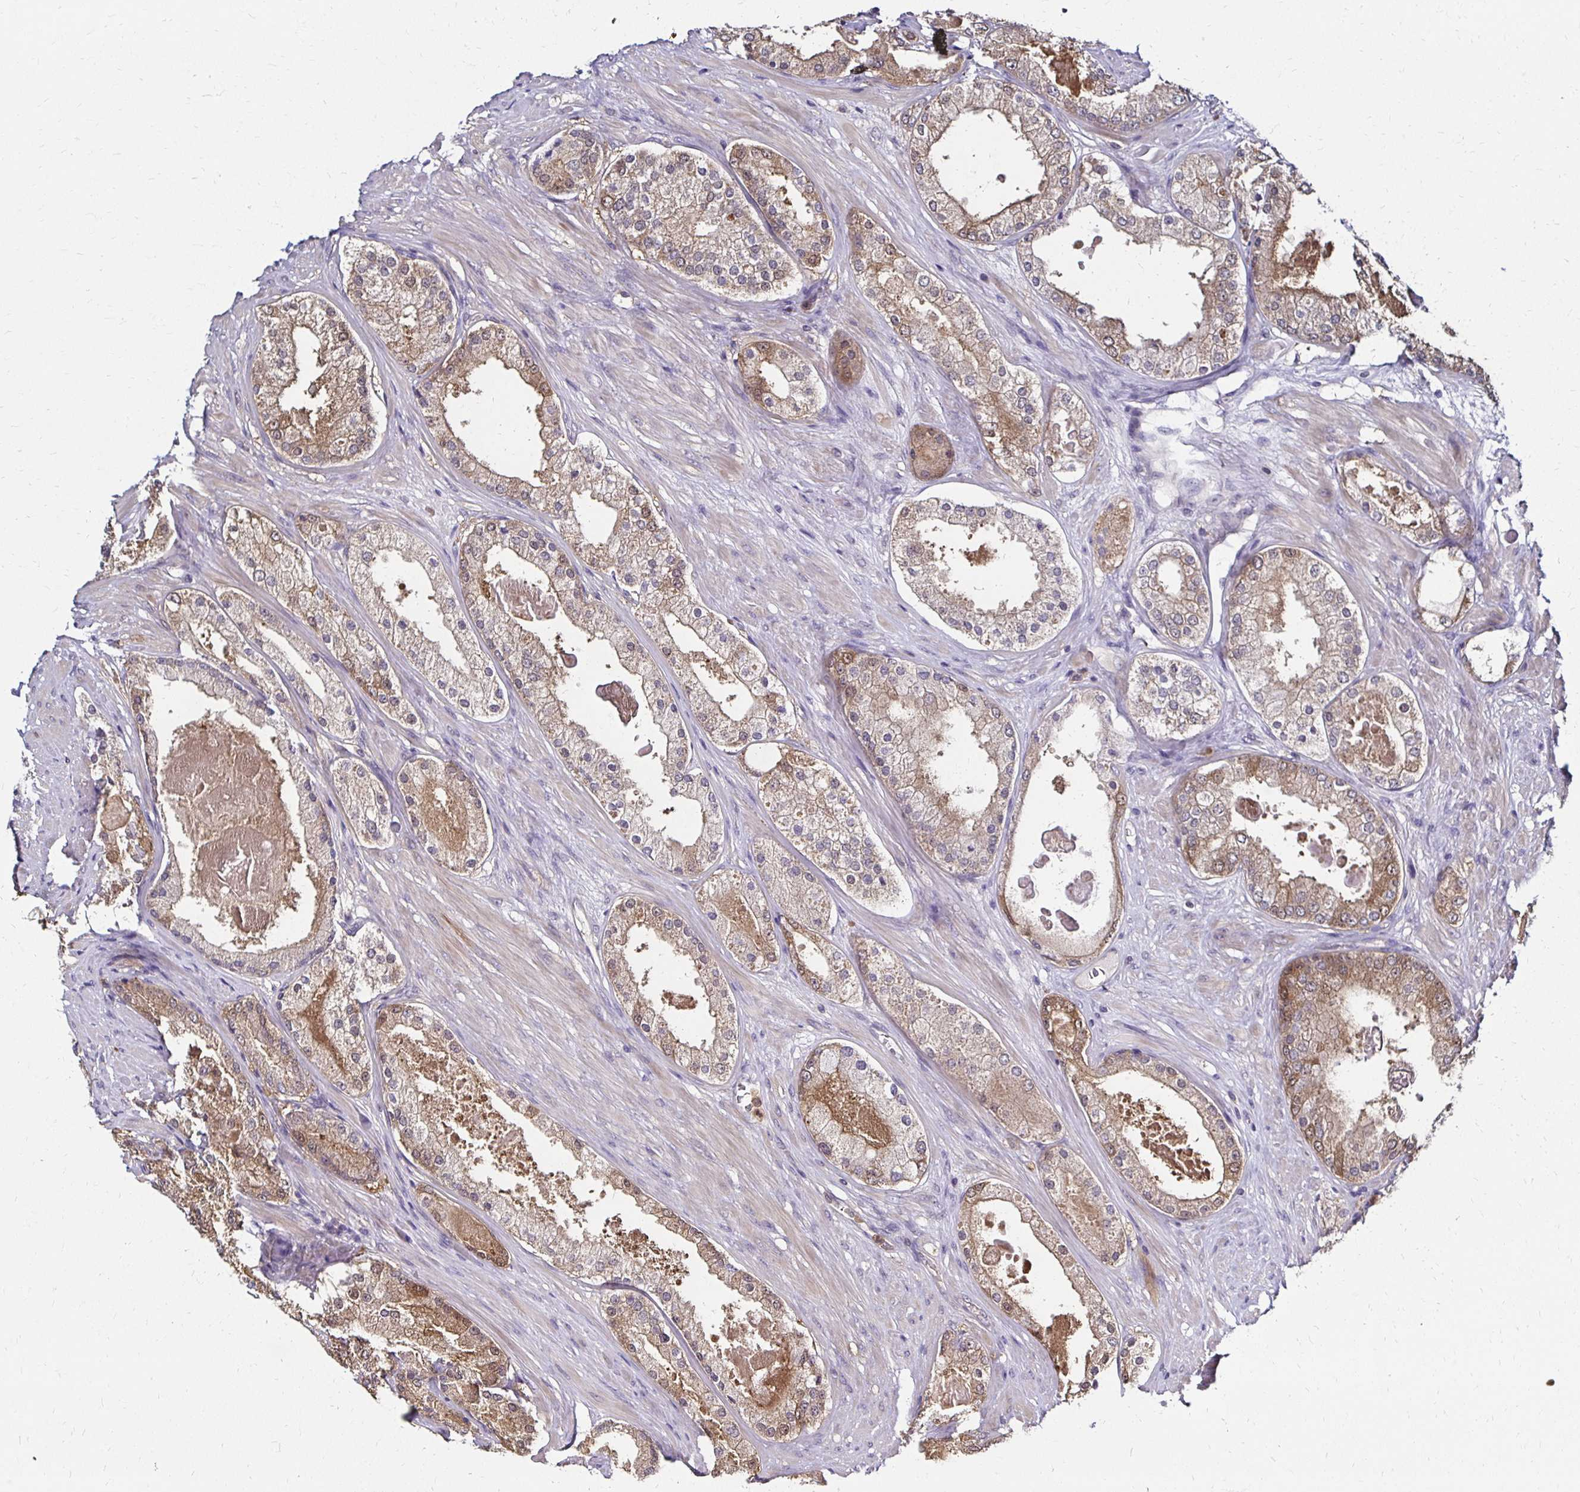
{"staining": {"intensity": "weak", "quantity": ">75%", "location": "cytoplasmic/membranous"}, "tissue": "prostate cancer", "cell_type": "Tumor cells", "image_type": "cancer", "snomed": [{"axis": "morphology", "description": "Adenocarcinoma, Low grade"}, {"axis": "topography", "description": "Prostate"}], "caption": "Immunohistochemistry (IHC) (DAB) staining of prostate cancer (low-grade adenocarcinoma) displays weak cytoplasmic/membranous protein expression in approximately >75% of tumor cells. The staining is performed using DAB (3,3'-diaminobenzidine) brown chromogen to label protein expression. The nuclei are counter-stained blue using hematoxylin.", "gene": "TXN", "patient": {"sex": "male", "age": 68}}